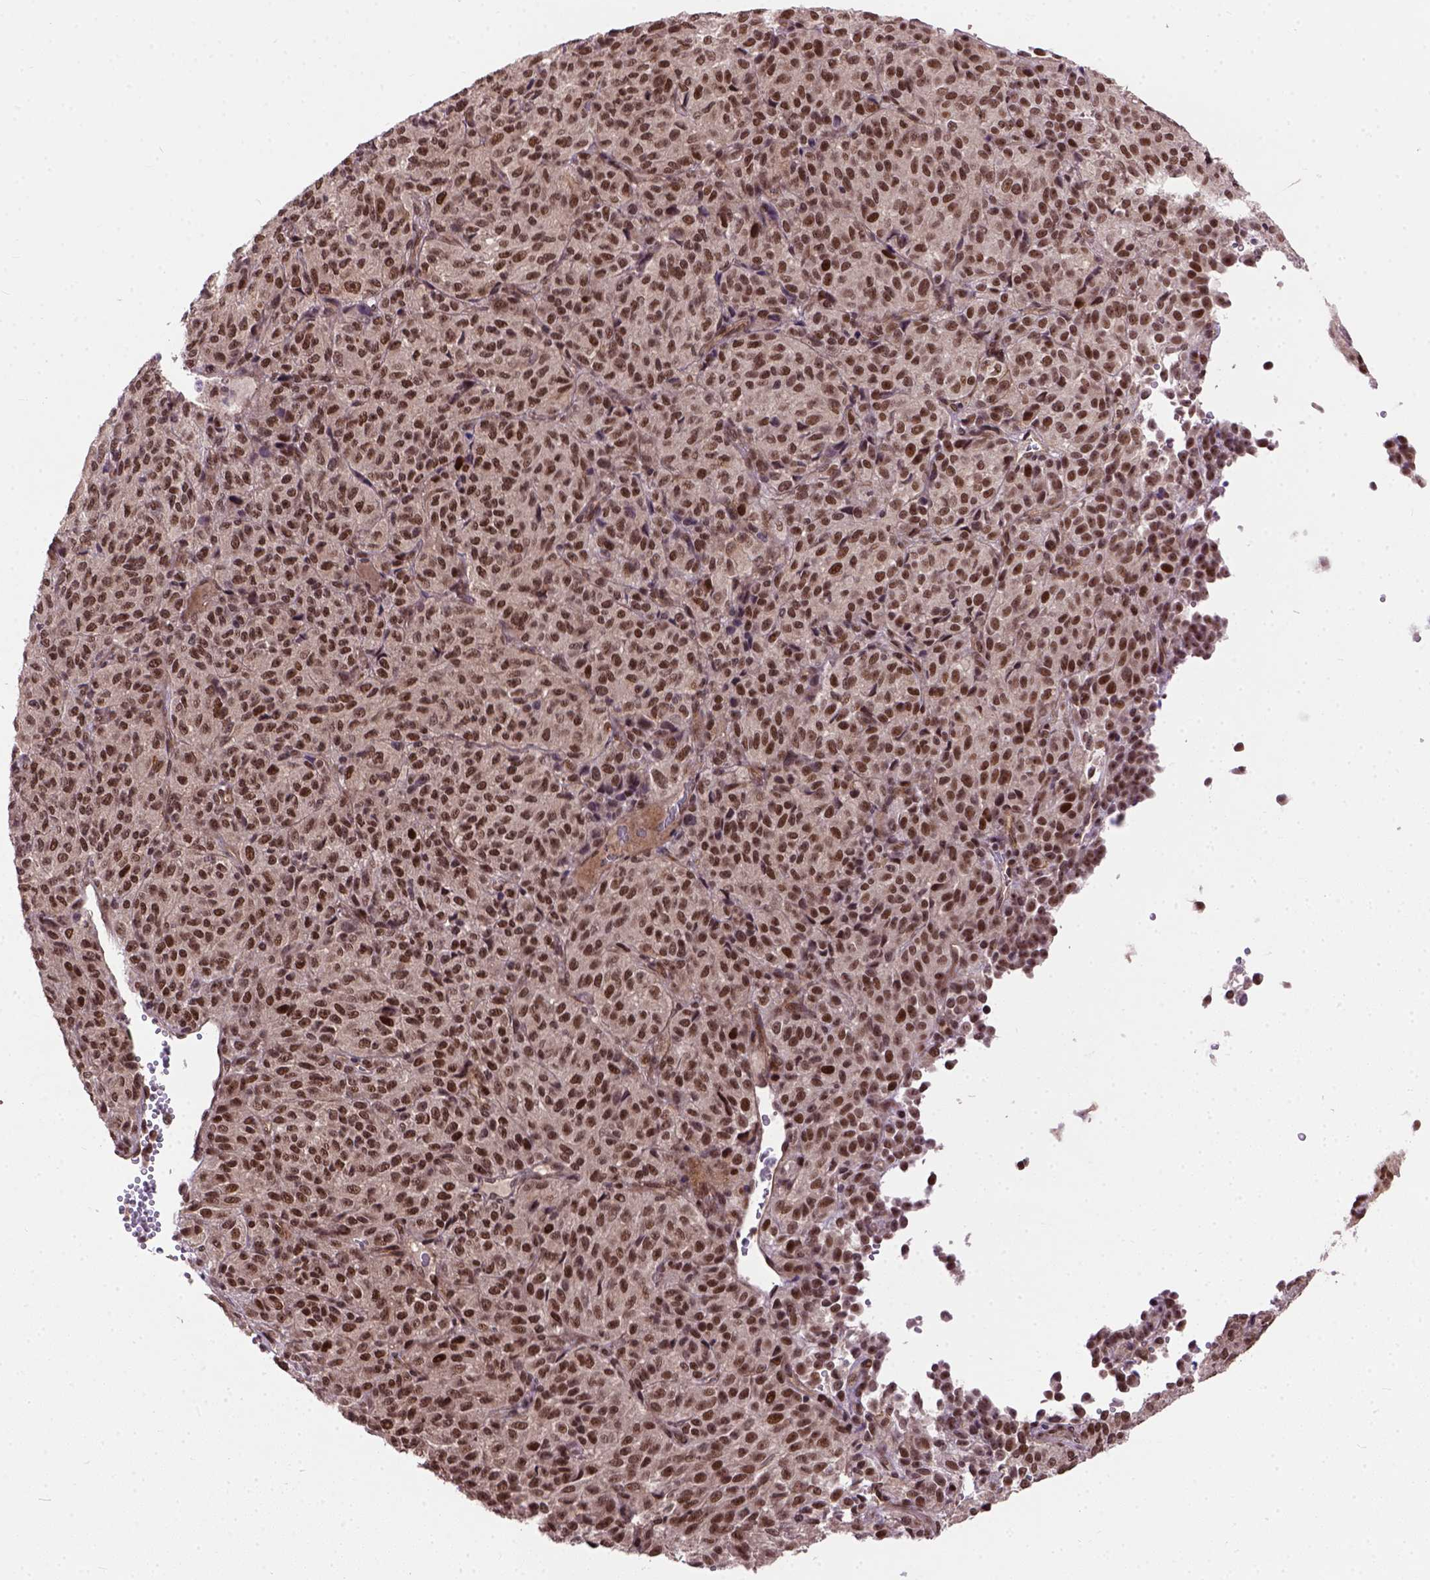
{"staining": {"intensity": "strong", "quantity": ">75%", "location": "nuclear"}, "tissue": "melanoma", "cell_type": "Tumor cells", "image_type": "cancer", "snomed": [{"axis": "morphology", "description": "Malignant melanoma, Metastatic site"}, {"axis": "topography", "description": "Brain"}], "caption": "Protein positivity by IHC reveals strong nuclear positivity in approximately >75% of tumor cells in malignant melanoma (metastatic site).", "gene": "ZNF630", "patient": {"sex": "female", "age": 56}}